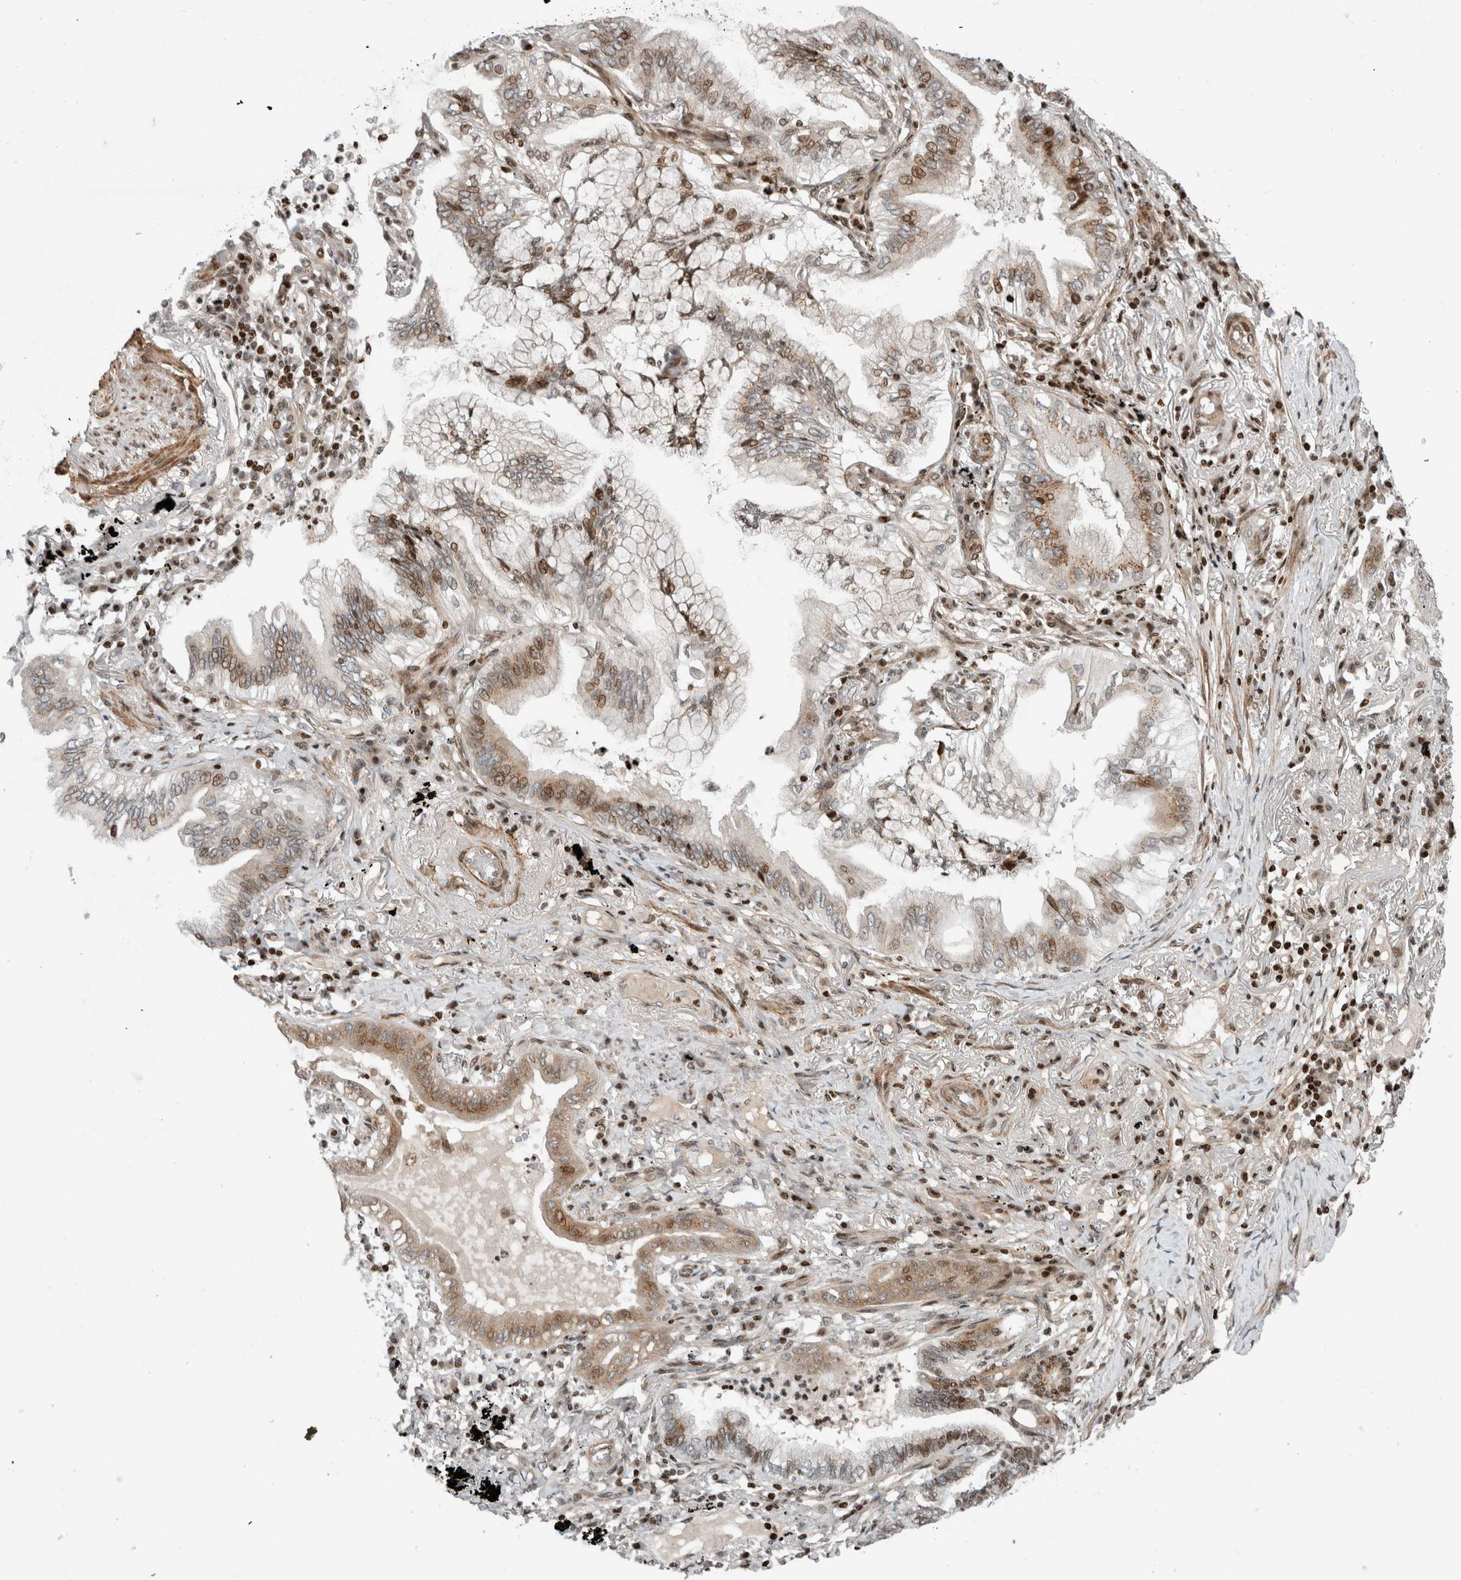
{"staining": {"intensity": "moderate", "quantity": "25%-75%", "location": "cytoplasmic/membranous,nuclear"}, "tissue": "lung cancer", "cell_type": "Tumor cells", "image_type": "cancer", "snomed": [{"axis": "morphology", "description": "Adenocarcinoma, NOS"}, {"axis": "topography", "description": "Lung"}], "caption": "Protein staining by immunohistochemistry shows moderate cytoplasmic/membranous and nuclear staining in about 25%-75% of tumor cells in lung cancer. (IHC, brightfield microscopy, high magnification).", "gene": "GINS4", "patient": {"sex": "female", "age": 70}}